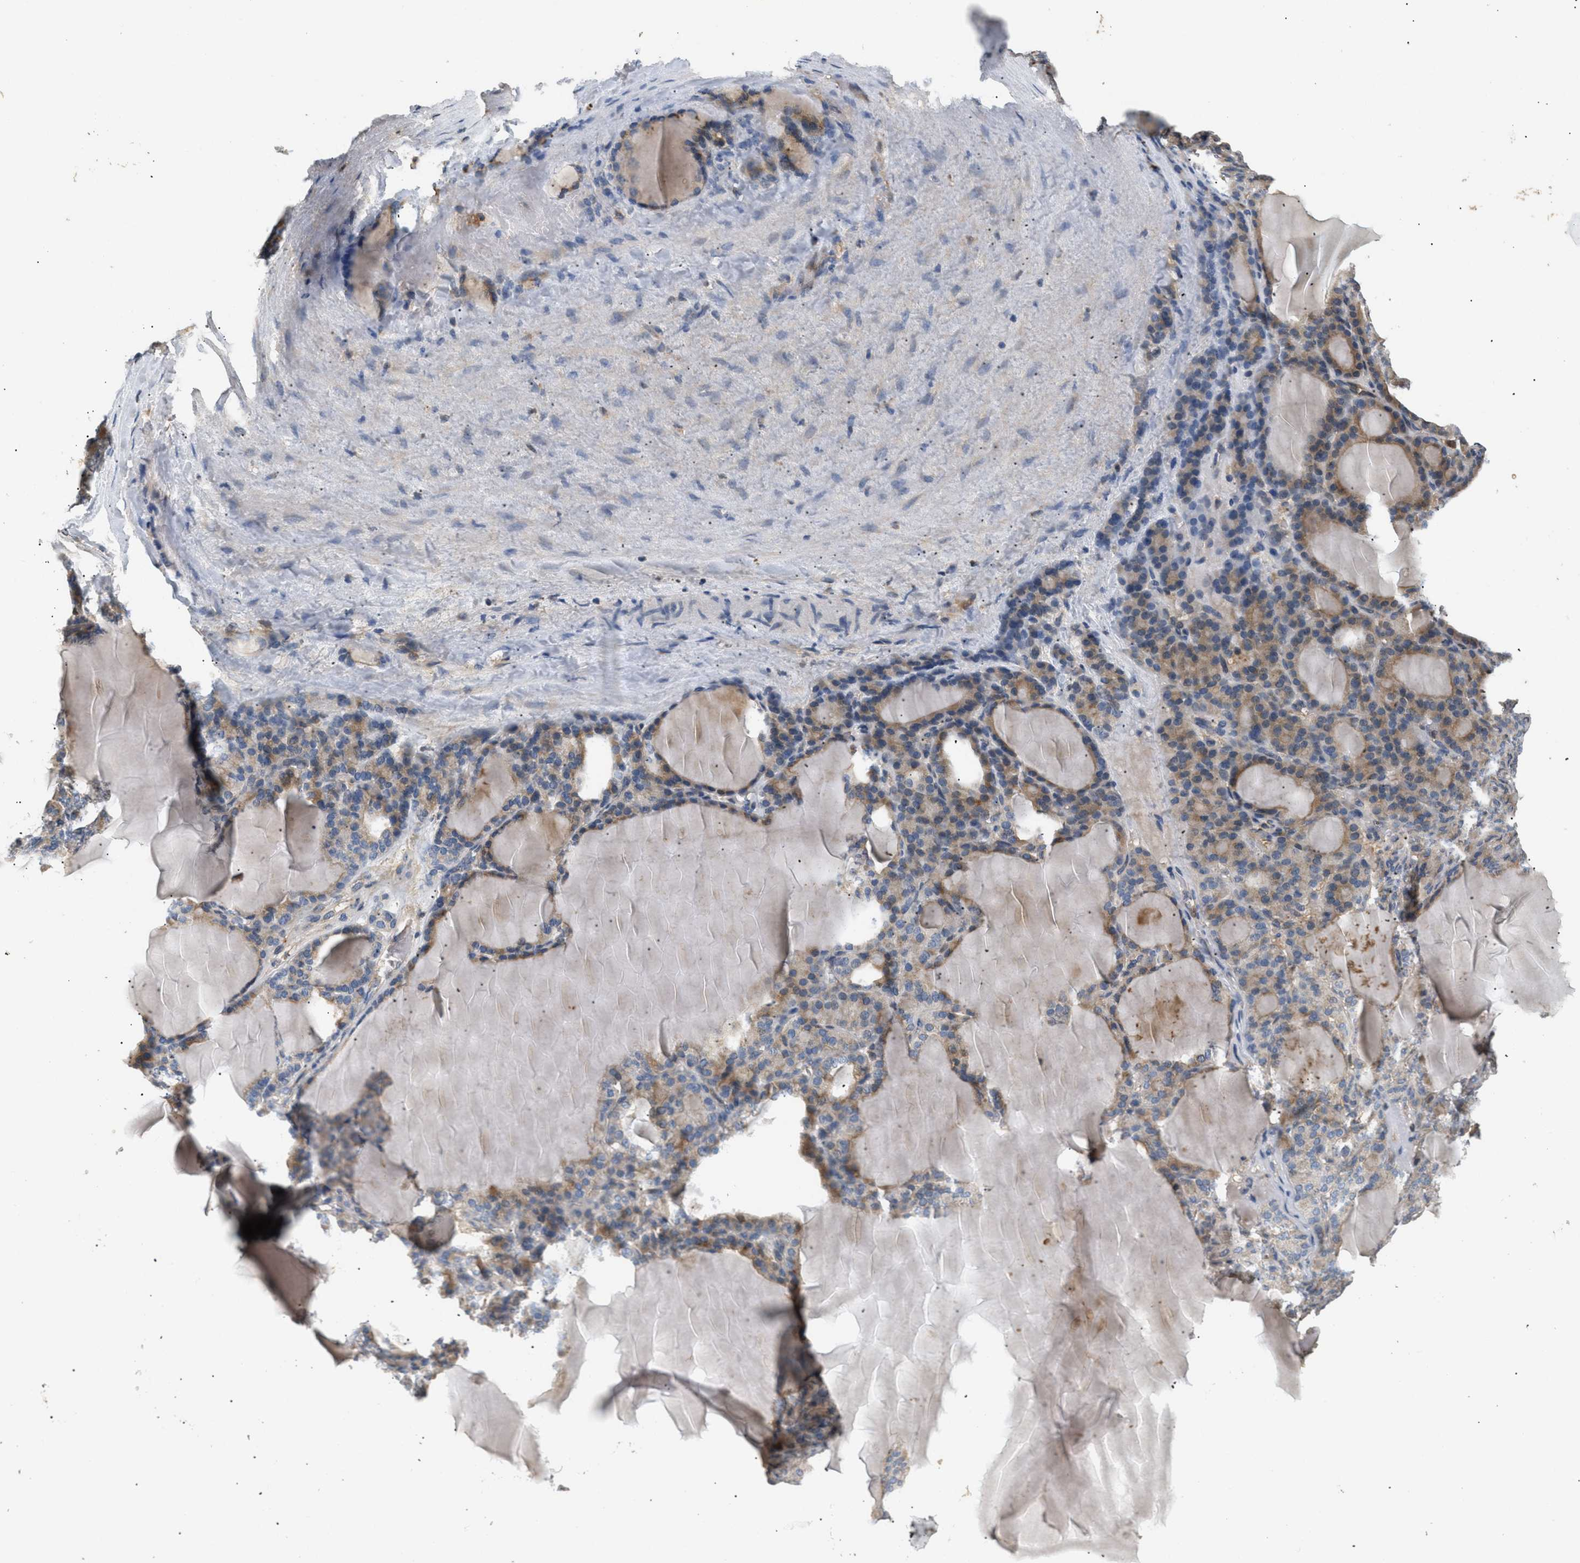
{"staining": {"intensity": "moderate", "quantity": ">75%", "location": "cytoplasmic/membranous"}, "tissue": "thyroid gland", "cell_type": "Glandular cells", "image_type": "normal", "snomed": [{"axis": "morphology", "description": "Normal tissue, NOS"}, {"axis": "topography", "description": "Thyroid gland"}], "caption": "IHC micrograph of unremarkable human thyroid gland stained for a protein (brown), which reveals medium levels of moderate cytoplasmic/membranous positivity in about >75% of glandular cells.", "gene": "FARS2", "patient": {"sex": "female", "age": 28}}